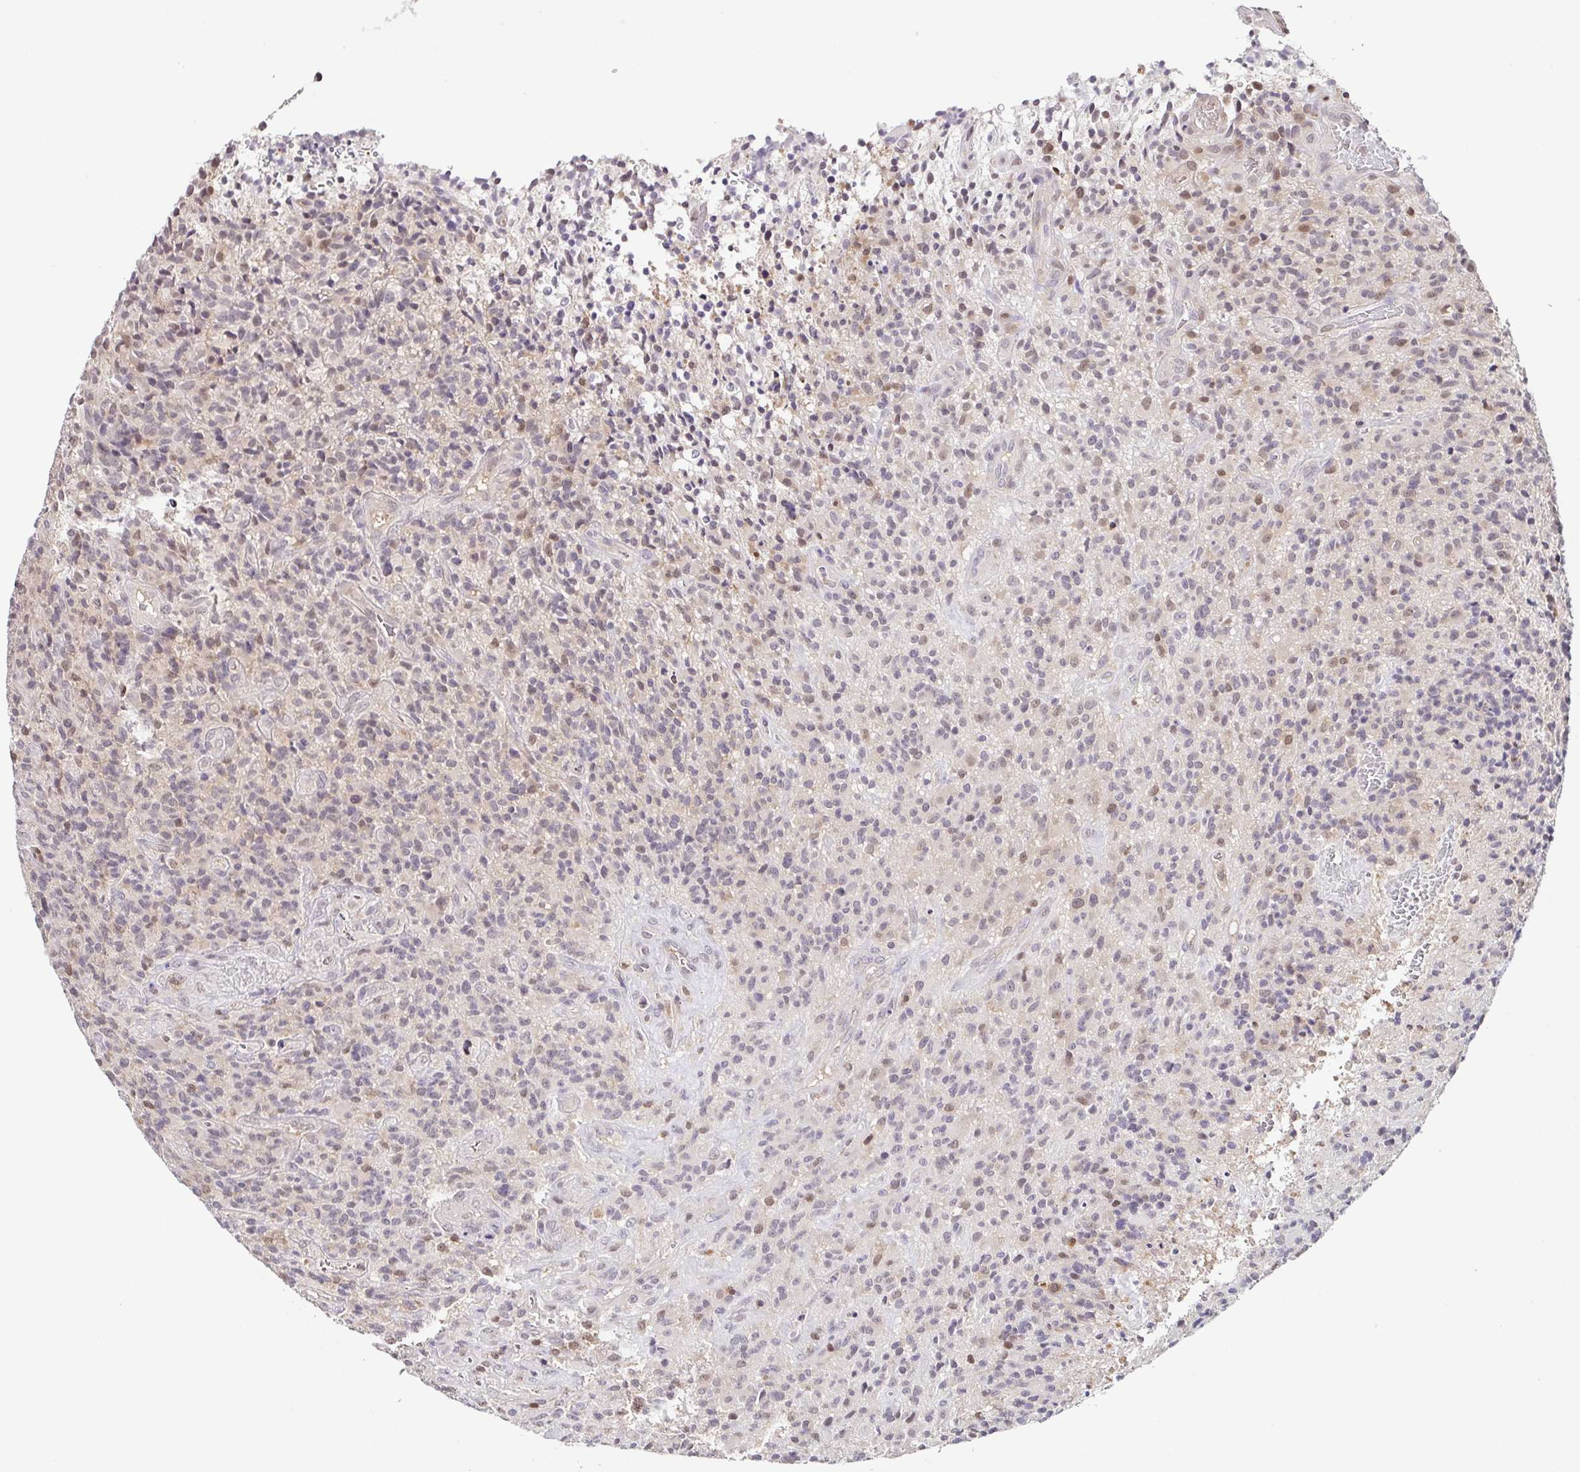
{"staining": {"intensity": "weak", "quantity": "25%-75%", "location": "cytoplasmic/membranous,nuclear"}, "tissue": "glioma", "cell_type": "Tumor cells", "image_type": "cancer", "snomed": [{"axis": "morphology", "description": "Glioma, malignant, High grade"}, {"axis": "topography", "description": "Brain"}], "caption": "Immunohistochemical staining of human glioma shows low levels of weak cytoplasmic/membranous and nuclear protein positivity in approximately 25%-75% of tumor cells.", "gene": "PSMB9", "patient": {"sex": "male", "age": 76}}